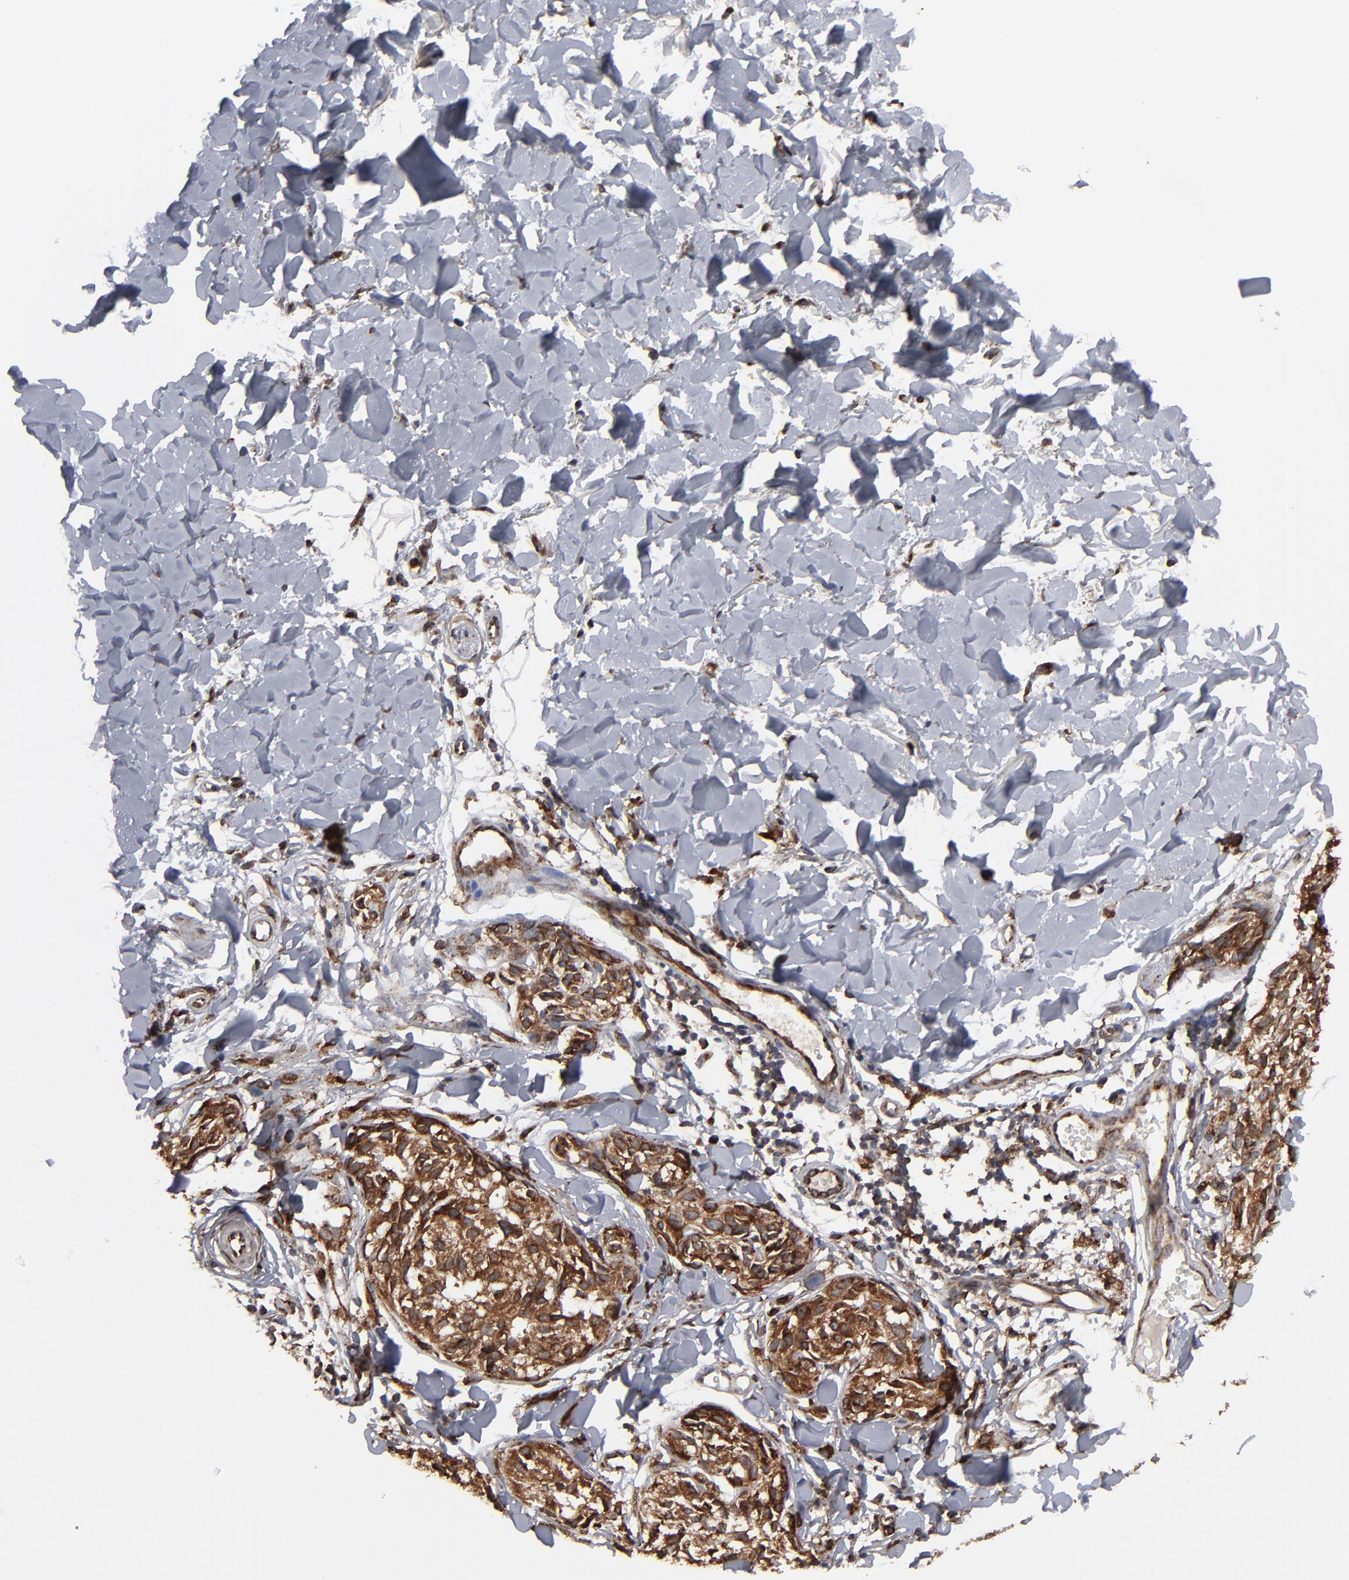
{"staining": {"intensity": "strong", "quantity": ">75%", "location": "cytoplasmic/membranous"}, "tissue": "melanoma", "cell_type": "Tumor cells", "image_type": "cancer", "snomed": [{"axis": "morphology", "description": "Malignant melanoma, Metastatic site"}, {"axis": "topography", "description": "Skin"}], "caption": "Immunohistochemistry photomicrograph of neoplastic tissue: melanoma stained using immunohistochemistry (IHC) shows high levels of strong protein expression localized specifically in the cytoplasmic/membranous of tumor cells, appearing as a cytoplasmic/membranous brown color.", "gene": "CNIH1", "patient": {"sex": "female", "age": 66}}